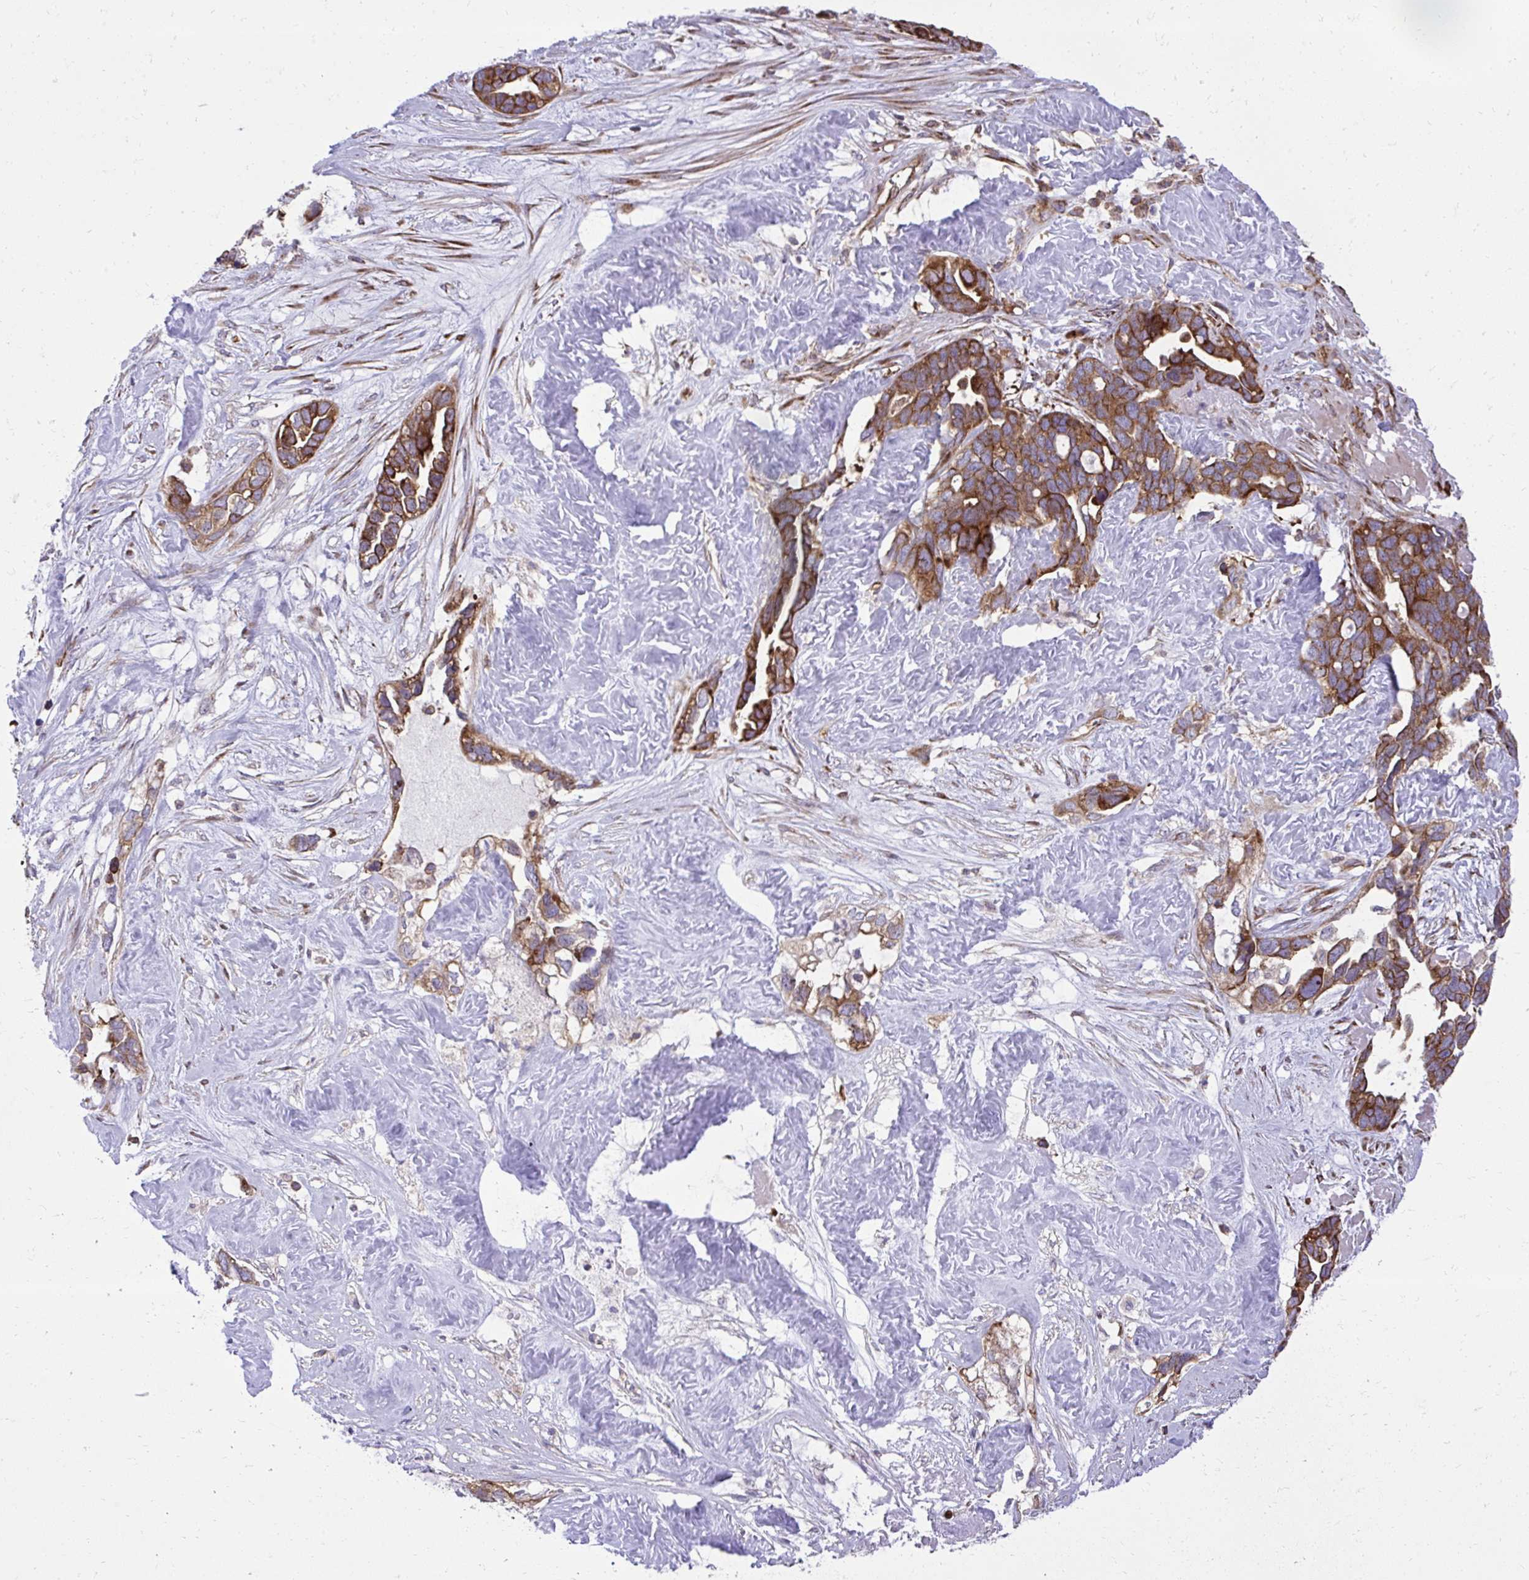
{"staining": {"intensity": "strong", "quantity": ">75%", "location": "cytoplasmic/membranous"}, "tissue": "ovarian cancer", "cell_type": "Tumor cells", "image_type": "cancer", "snomed": [{"axis": "morphology", "description": "Cystadenocarcinoma, serous, NOS"}, {"axis": "topography", "description": "Ovary"}], "caption": "Ovarian serous cystadenocarcinoma stained with IHC demonstrates strong cytoplasmic/membranous positivity in about >75% of tumor cells.", "gene": "NMNAT3", "patient": {"sex": "female", "age": 54}}